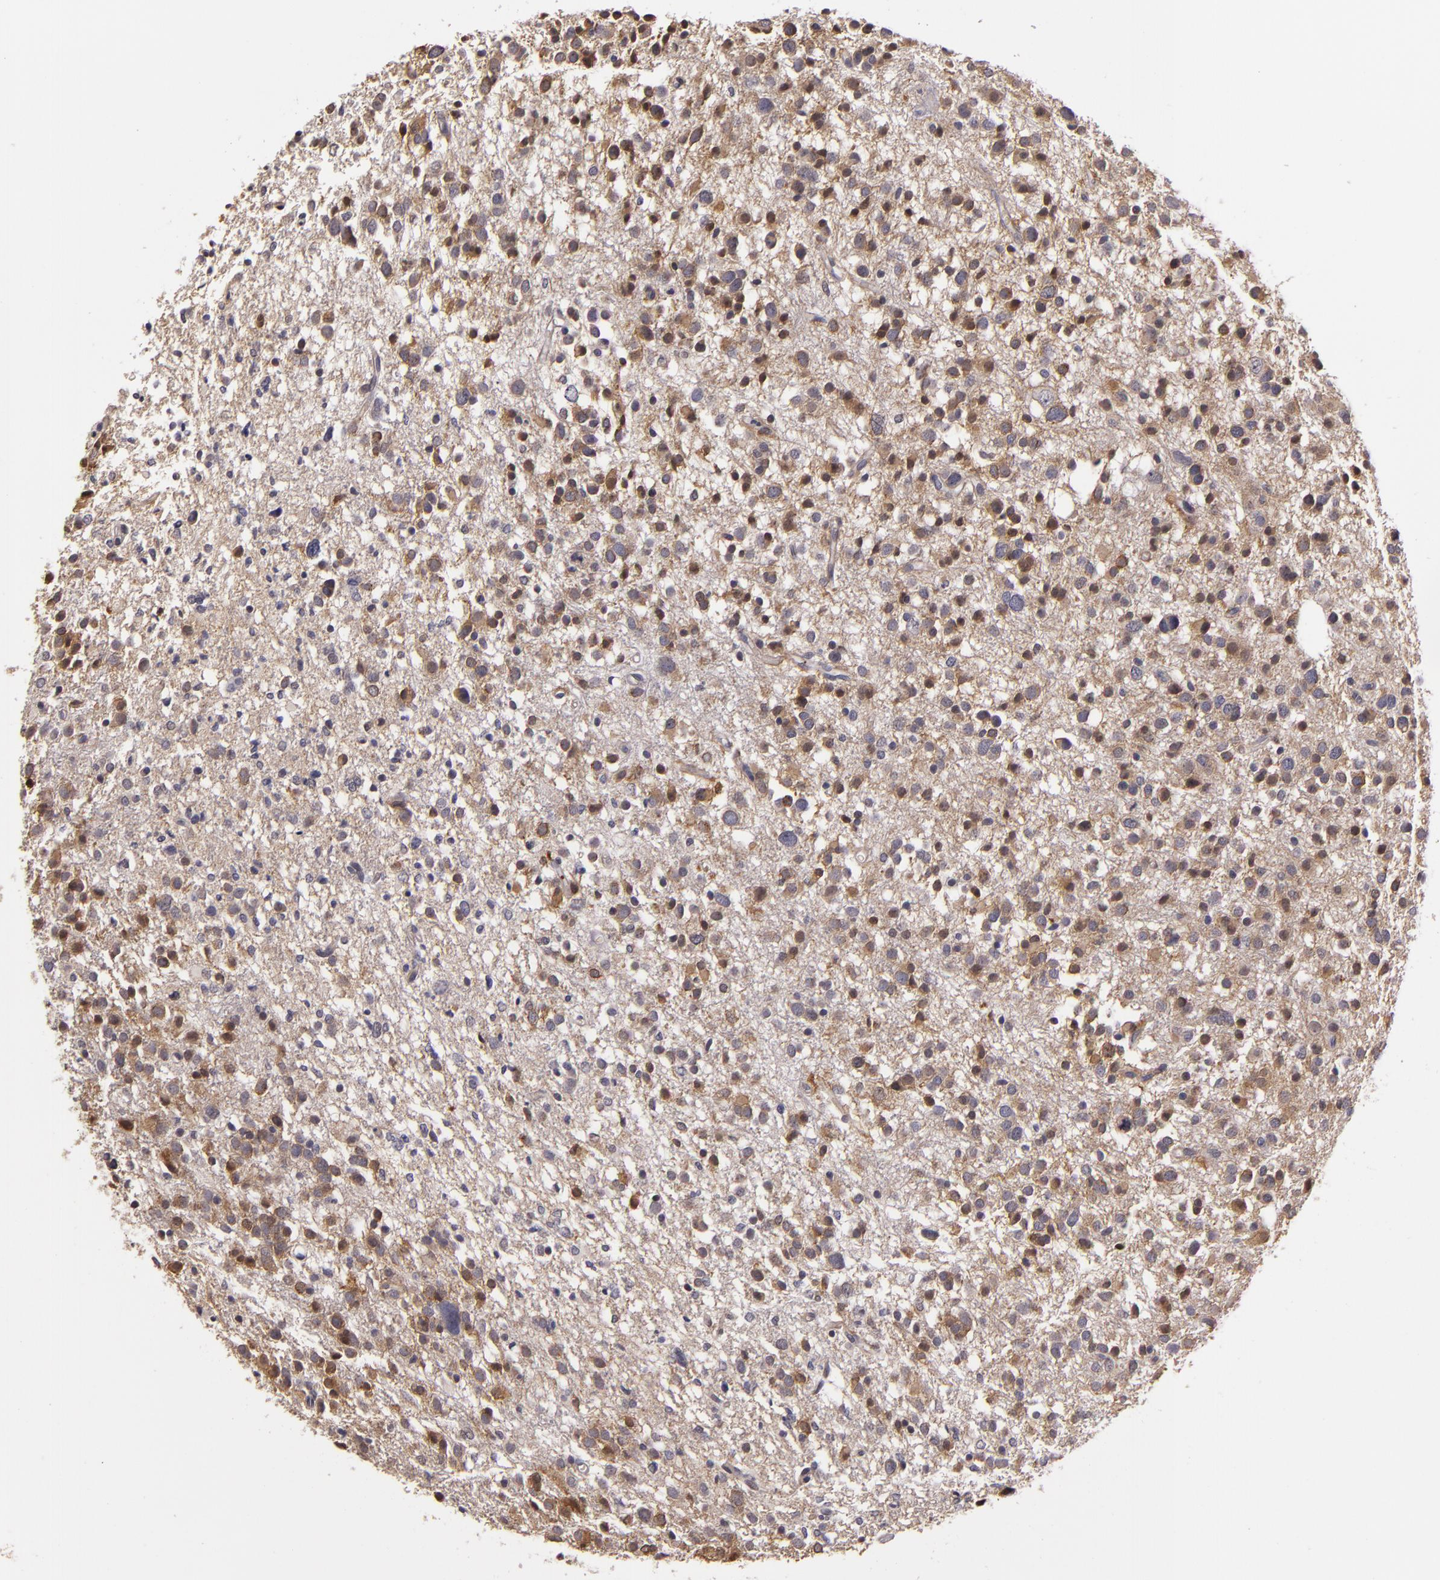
{"staining": {"intensity": "moderate", "quantity": ">75%", "location": "cytoplasmic/membranous"}, "tissue": "glioma", "cell_type": "Tumor cells", "image_type": "cancer", "snomed": [{"axis": "morphology", "description": "Glioma, malignant, Low grade"}, {"axis": "topography", "description": "Brain"}], "caption": "Tumor cells reveal moderate cytoplasmic/membranous staining in approximately >75% of cells in glioma.", "gene": "SYTL4", "patient": {"sex": "female", "age": 36}}